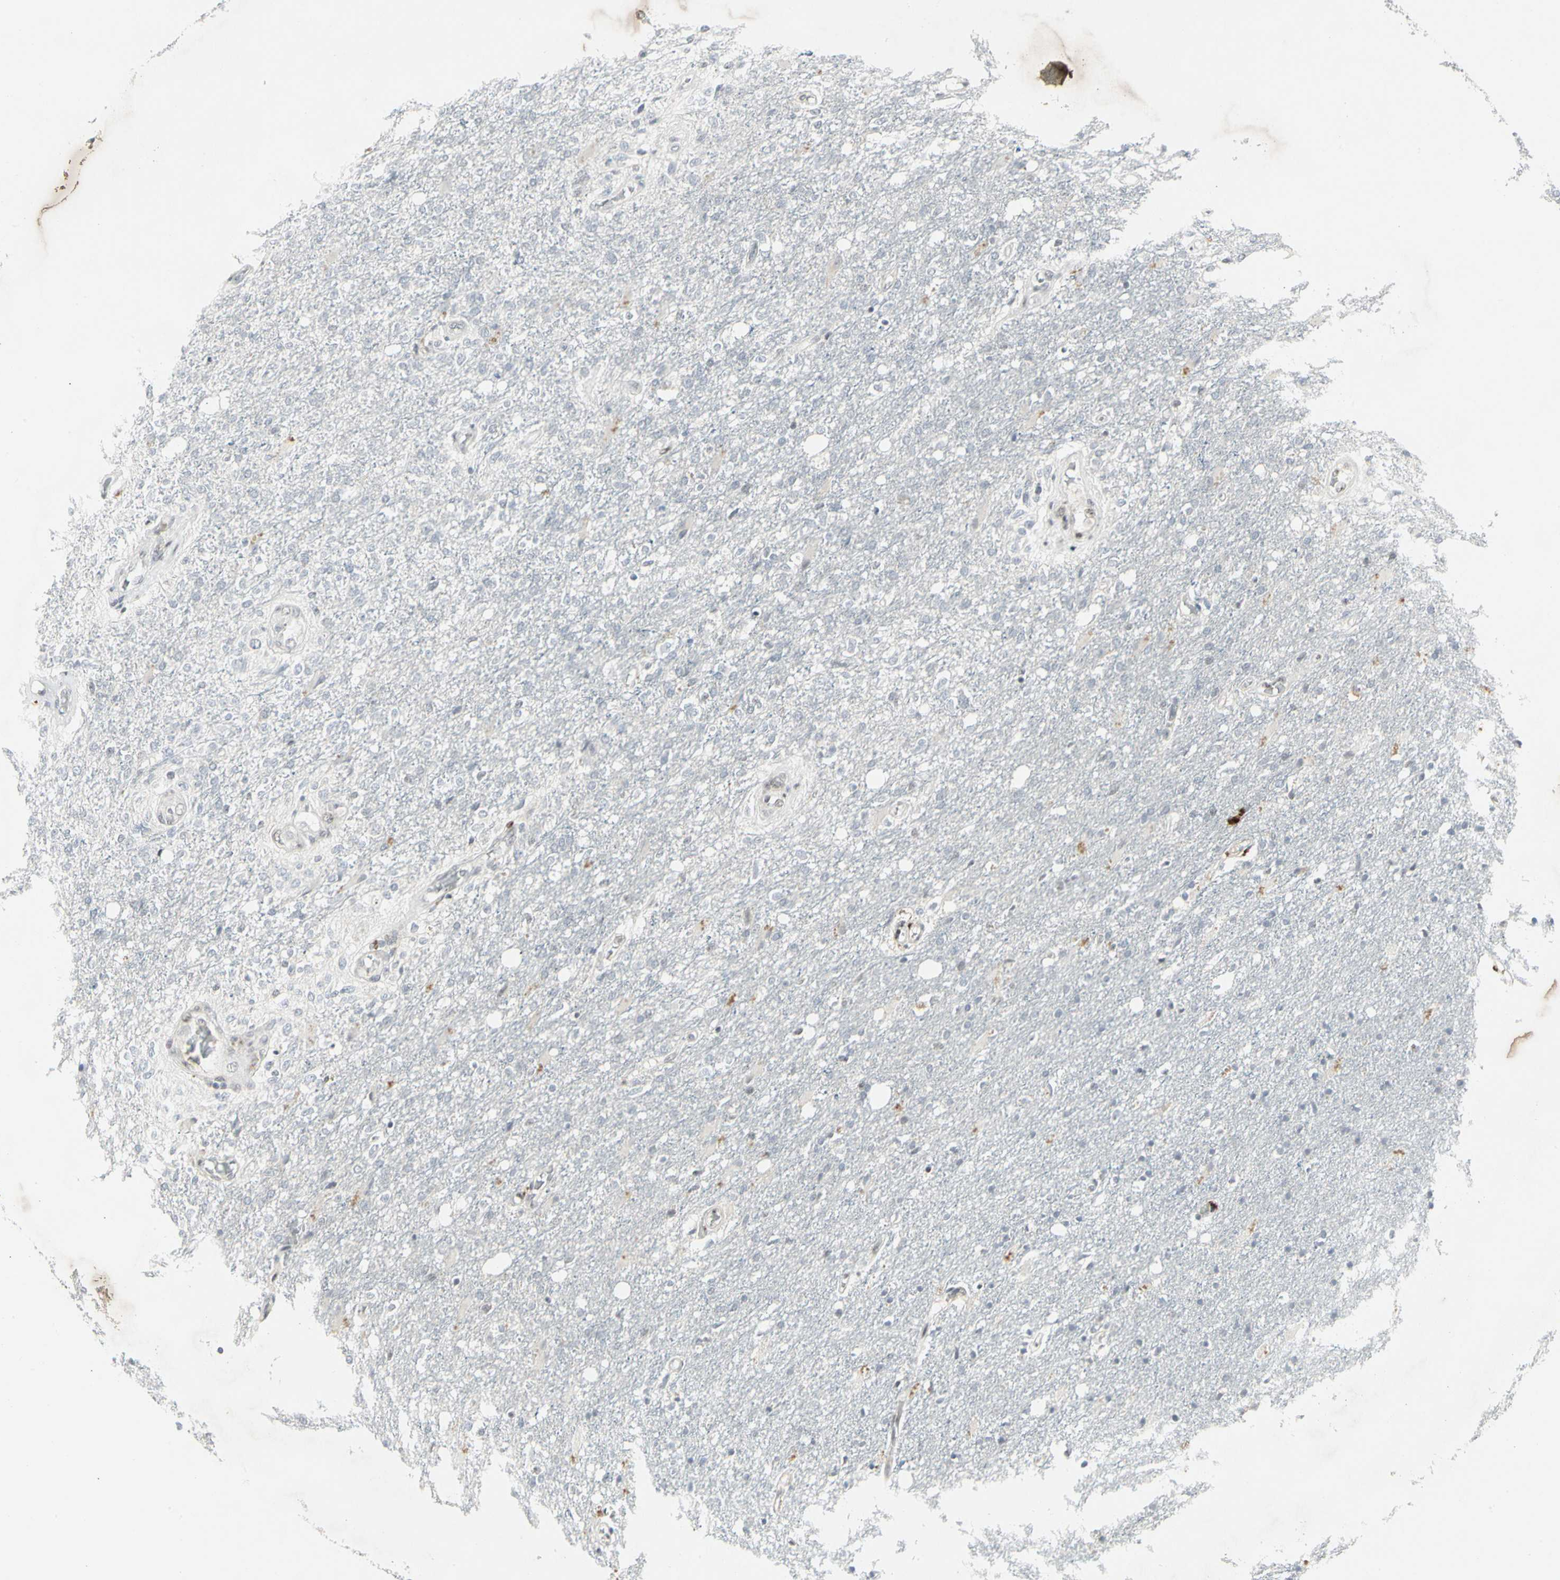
{"staining": {"intensity": "negative", "quantity": "none", "location": "none"}, "tissue": "glioma", "cell_type": "Tumor cells", "image_type": "cancer", "snomed": [{"axis": "morphology", "description": "Normal tissue, NOS"}, {"axis": "morphology", "description": "Glioma, malignant, High grade"}, {"axis": "topography", "description": "Cerebral cortex"}], "caption": "Immunohistochemistry (IHC) micrograph of human glioma stained for a protein (brown), which demonstrates no staining in tumor cells.", "gene": "FOXJ2", "patient": {"sex": "male", "age": 77}}